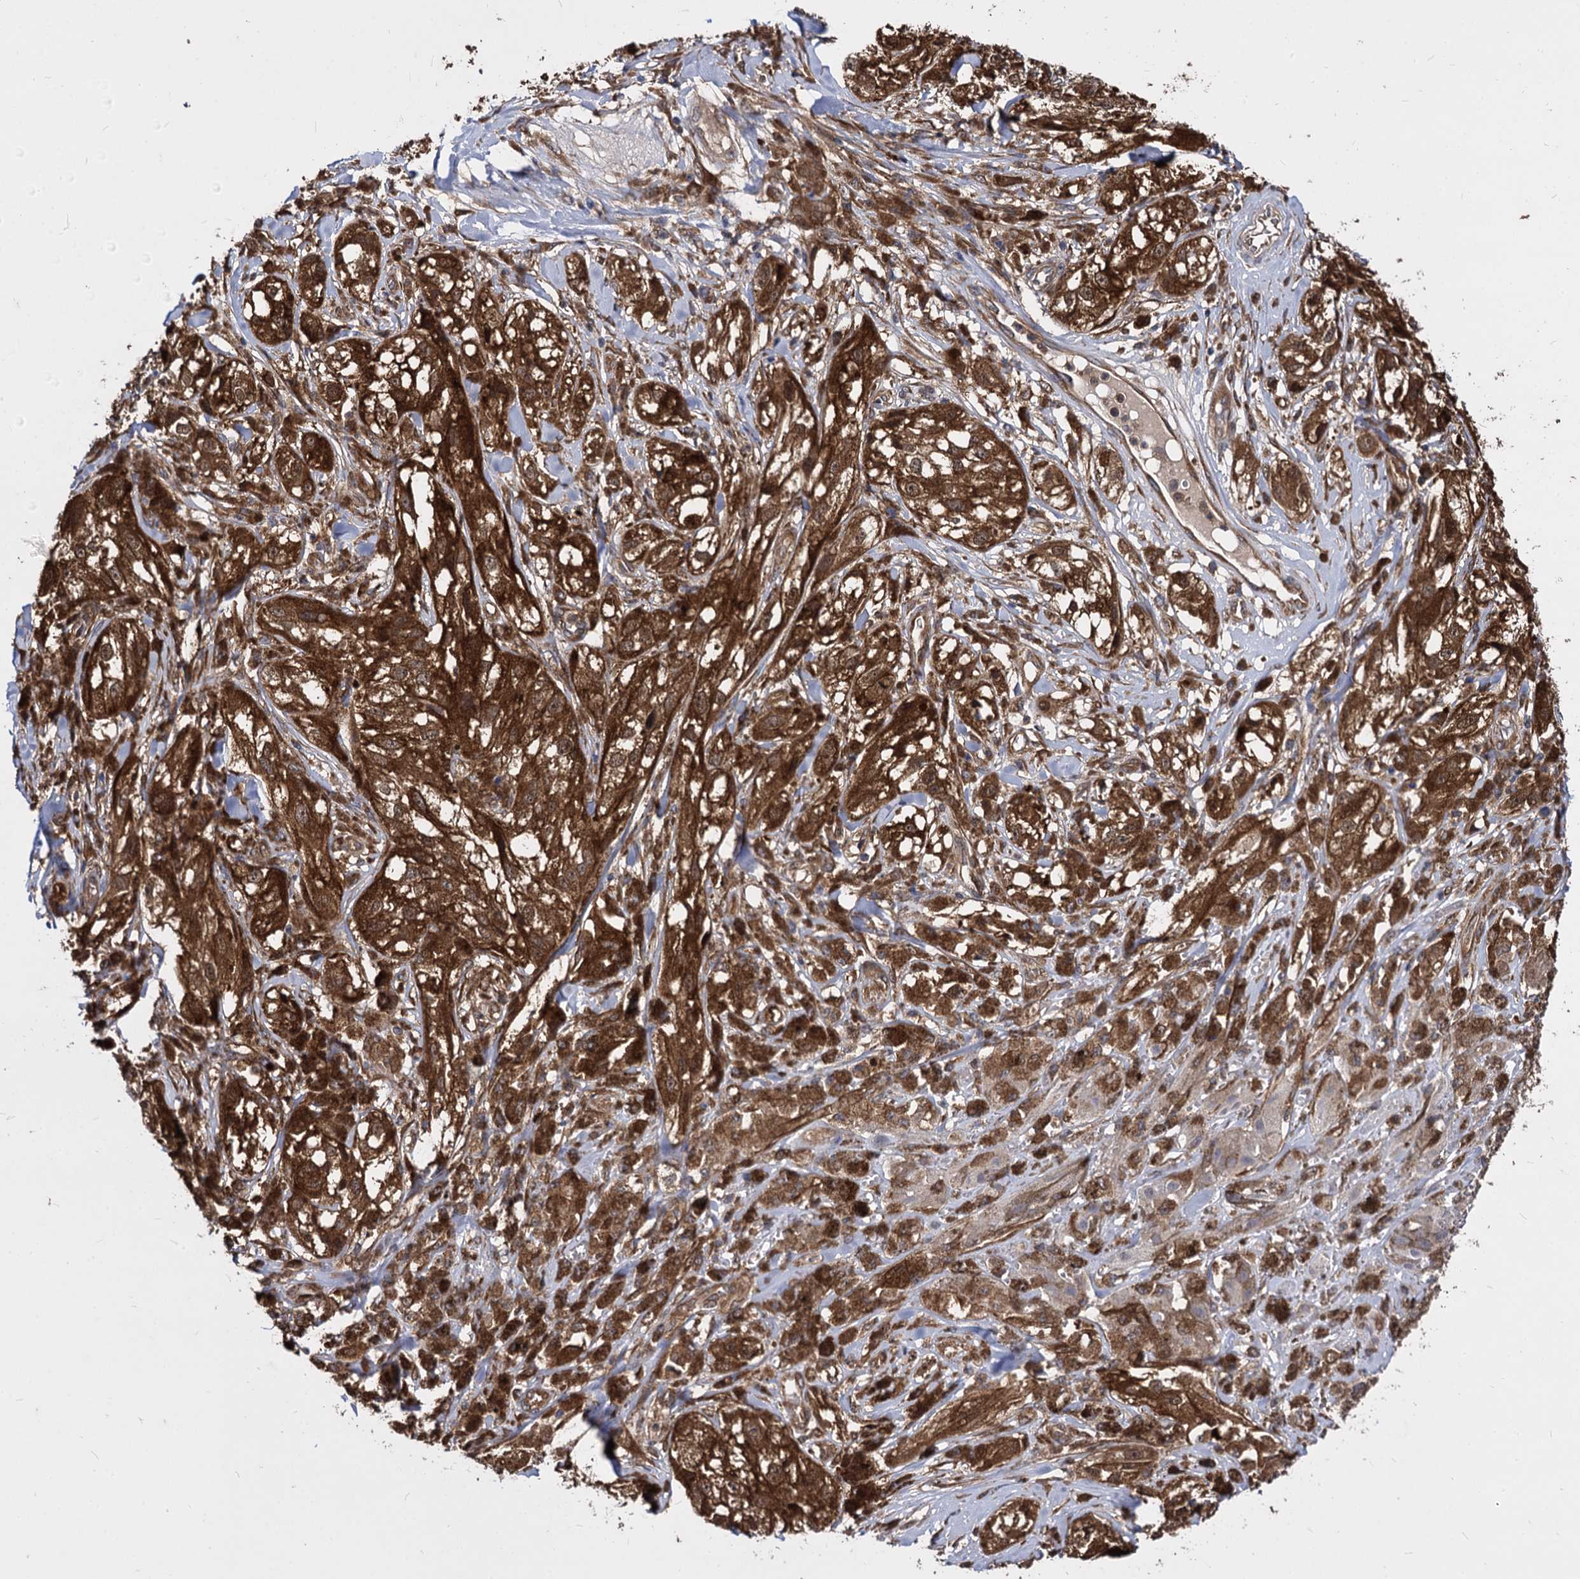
{"staining": {"intensity": "strong", "quantity": ">75%", "location": "cytoplasmic/membranous,nuclear"}, "tissue": "melanoma", "cell_type": "Tumor cells", "image_type": "cancer", "snomed": [{"axis": "morphology", "description": "Malignant melanoma, NOS"}, {"axis": "topography", "description": "Skin"}], "caption": "An IHC image of neoplastic tissue is shown. Protein staining in brown labels strong cytoplasmic/membranous and nuclear positivity in malignant melanoma within tumor cells. Nuclei are stained in blue.", "gene": "NME1", "patient": {"sex": "male", "age": 88}}